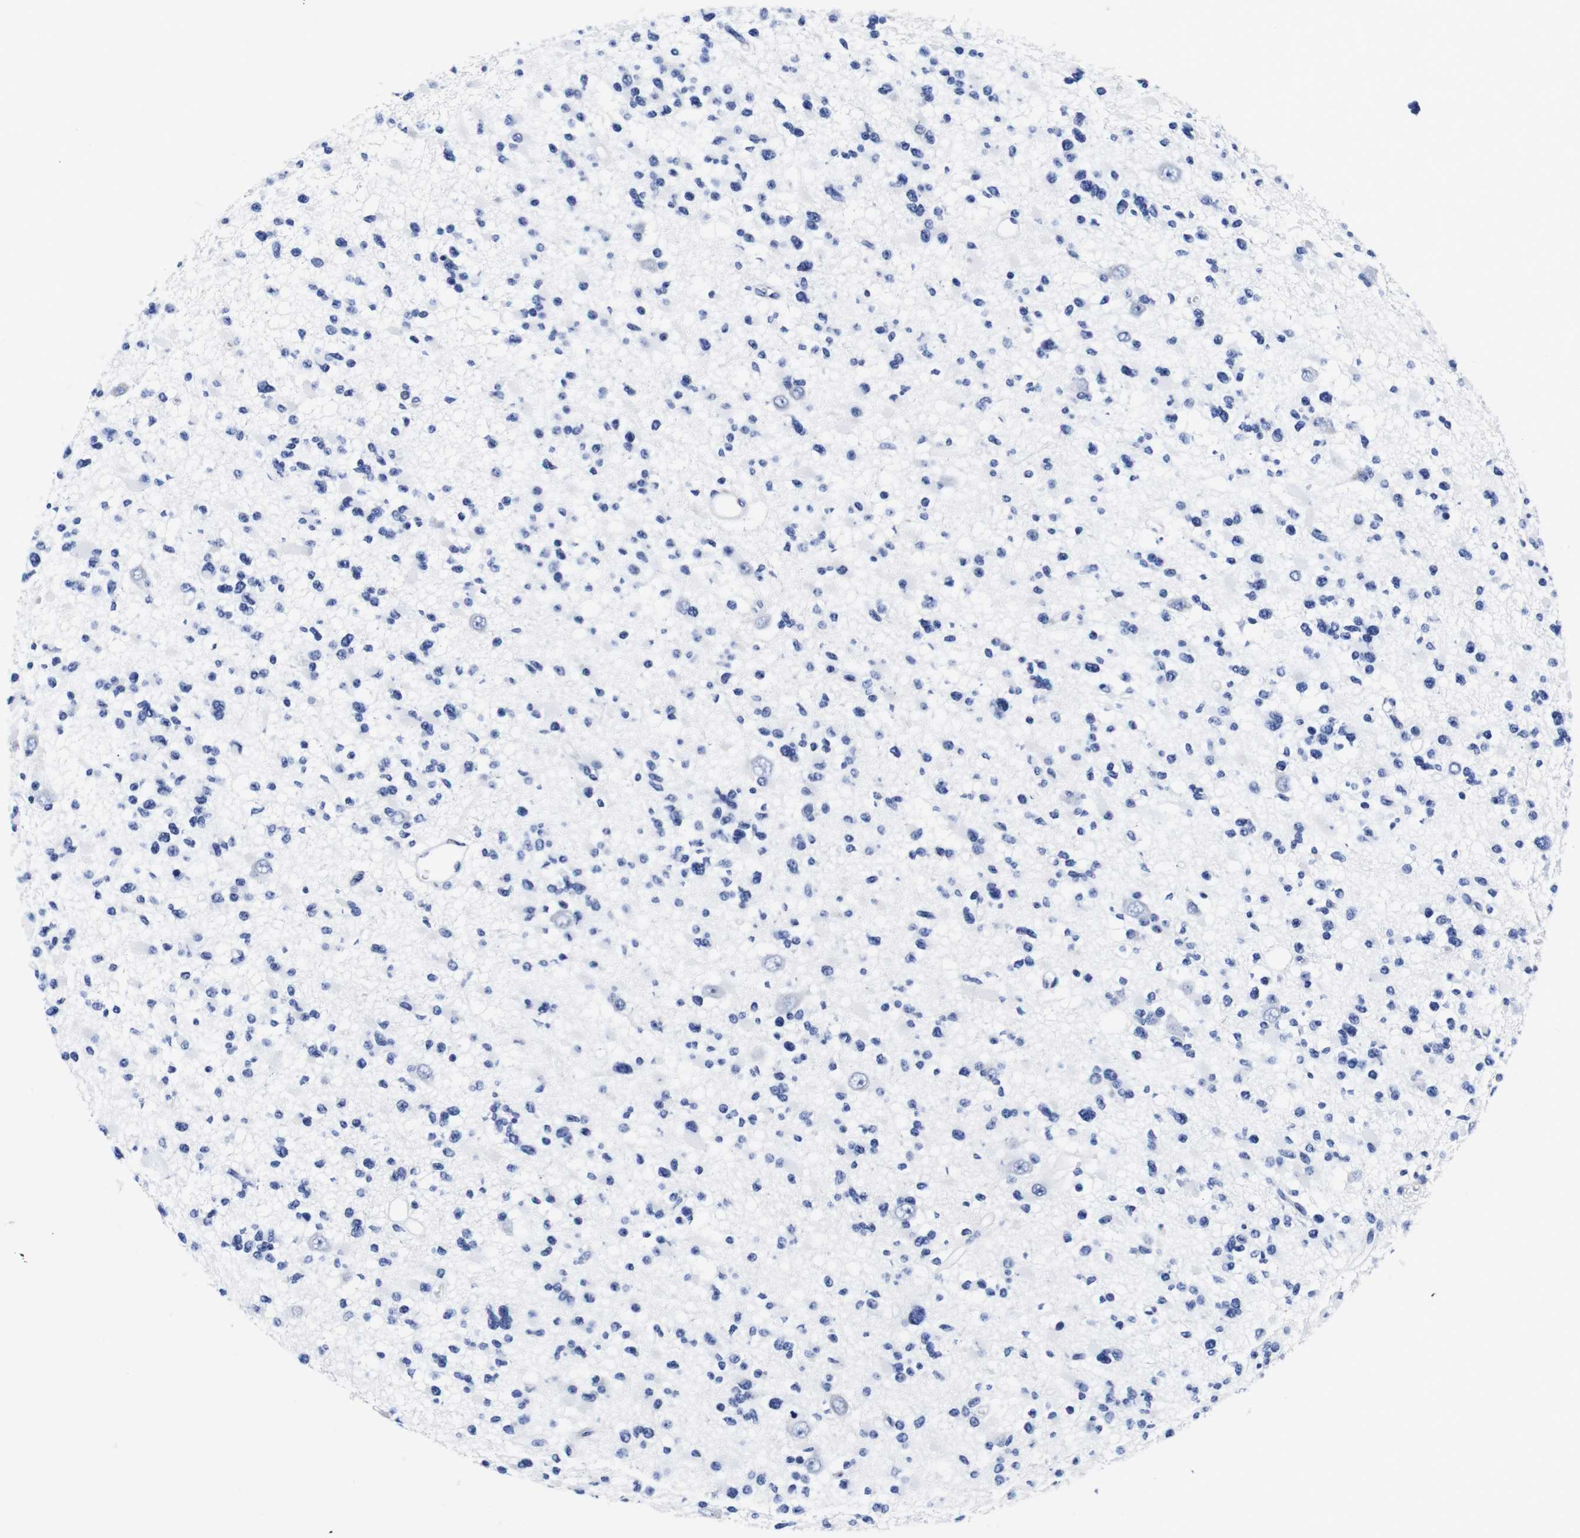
{"staining": {"intensity": "negative", "quantity": "none", "location": "none"}, "tissue": "glioma", "cell_type": "Tumor cells", "image_type": "cancer", "snomed": [{"axis": "morphology", "description": "Glioma, malignant, Low grade"}, {"axis": "topography", "description": "Brain"}], "caption": "The immunohistochemistry micrograph has no significant staining in tumor cells of malignant glioma (low-grade) tissue. (Stains: DAB immunohistochemistry (IHC) with hematoxylin counter stain, Microscopy: brightfield microscopy at high magnification).", "gene": "CLEC4G", "patient": {"sex": "female", "age": 22}}